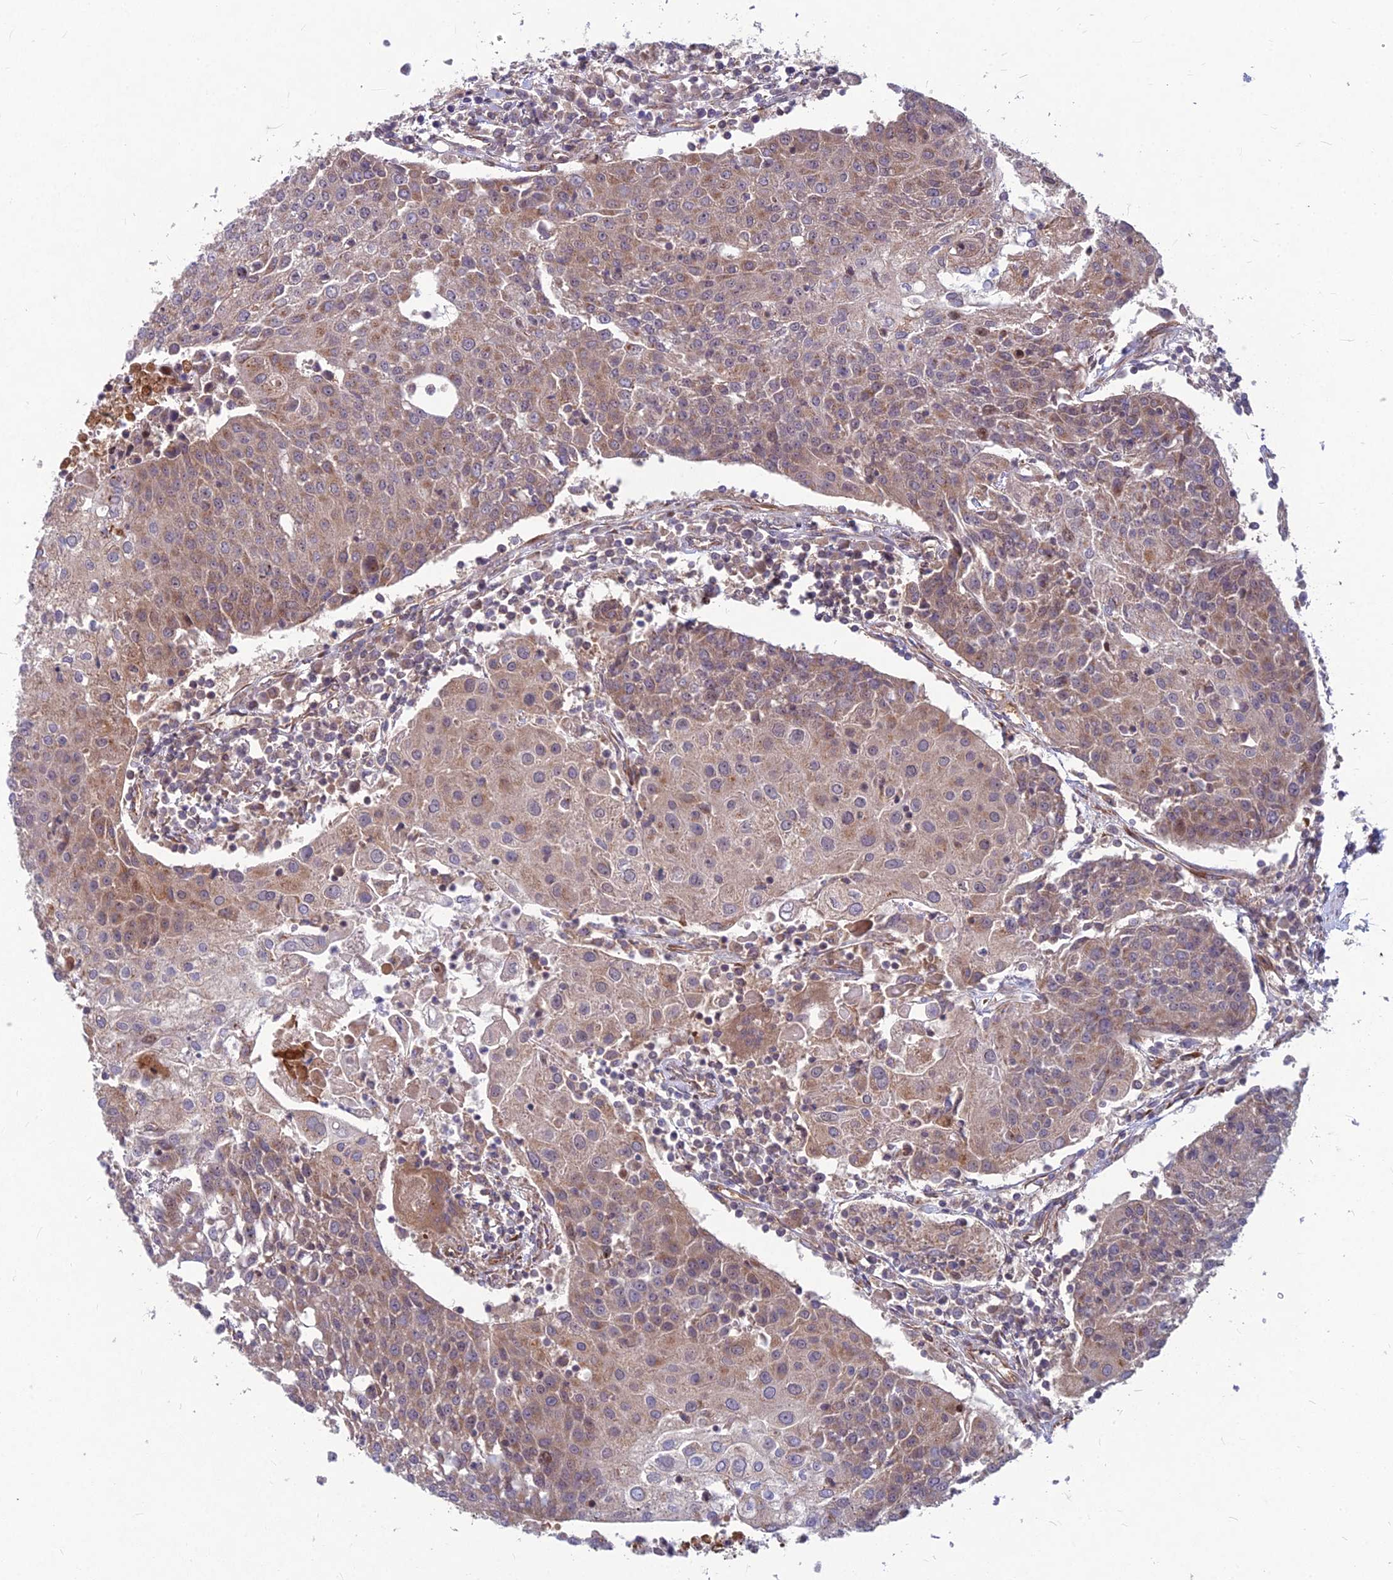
{"staining": {"intensity": "moderate", "quantity": "25%-75%", "location": "cytoplasmic/membranous"}, "tissue": "urothelial cancer", "cell_type": "Tumor cells", "image_type": "cancer", "snomed": [{"axis": "morphology", "description": "Urothelial carcinoma, High grade"}, {"axis": "topography", "description": "Urinary bladder"}], "caption": "Protein staining of urothelial carcinoma (high-grade) tissue exhibits moderate cytoplasmic/membranous expression in about 25%-75% of tumor cells. (DAB (3,3'-diaminobenzidine) = brown stain, brightfield microscopy at high magnification).", "gene": "MFSD8", "patient": {"sex": "female", "age": 85}}